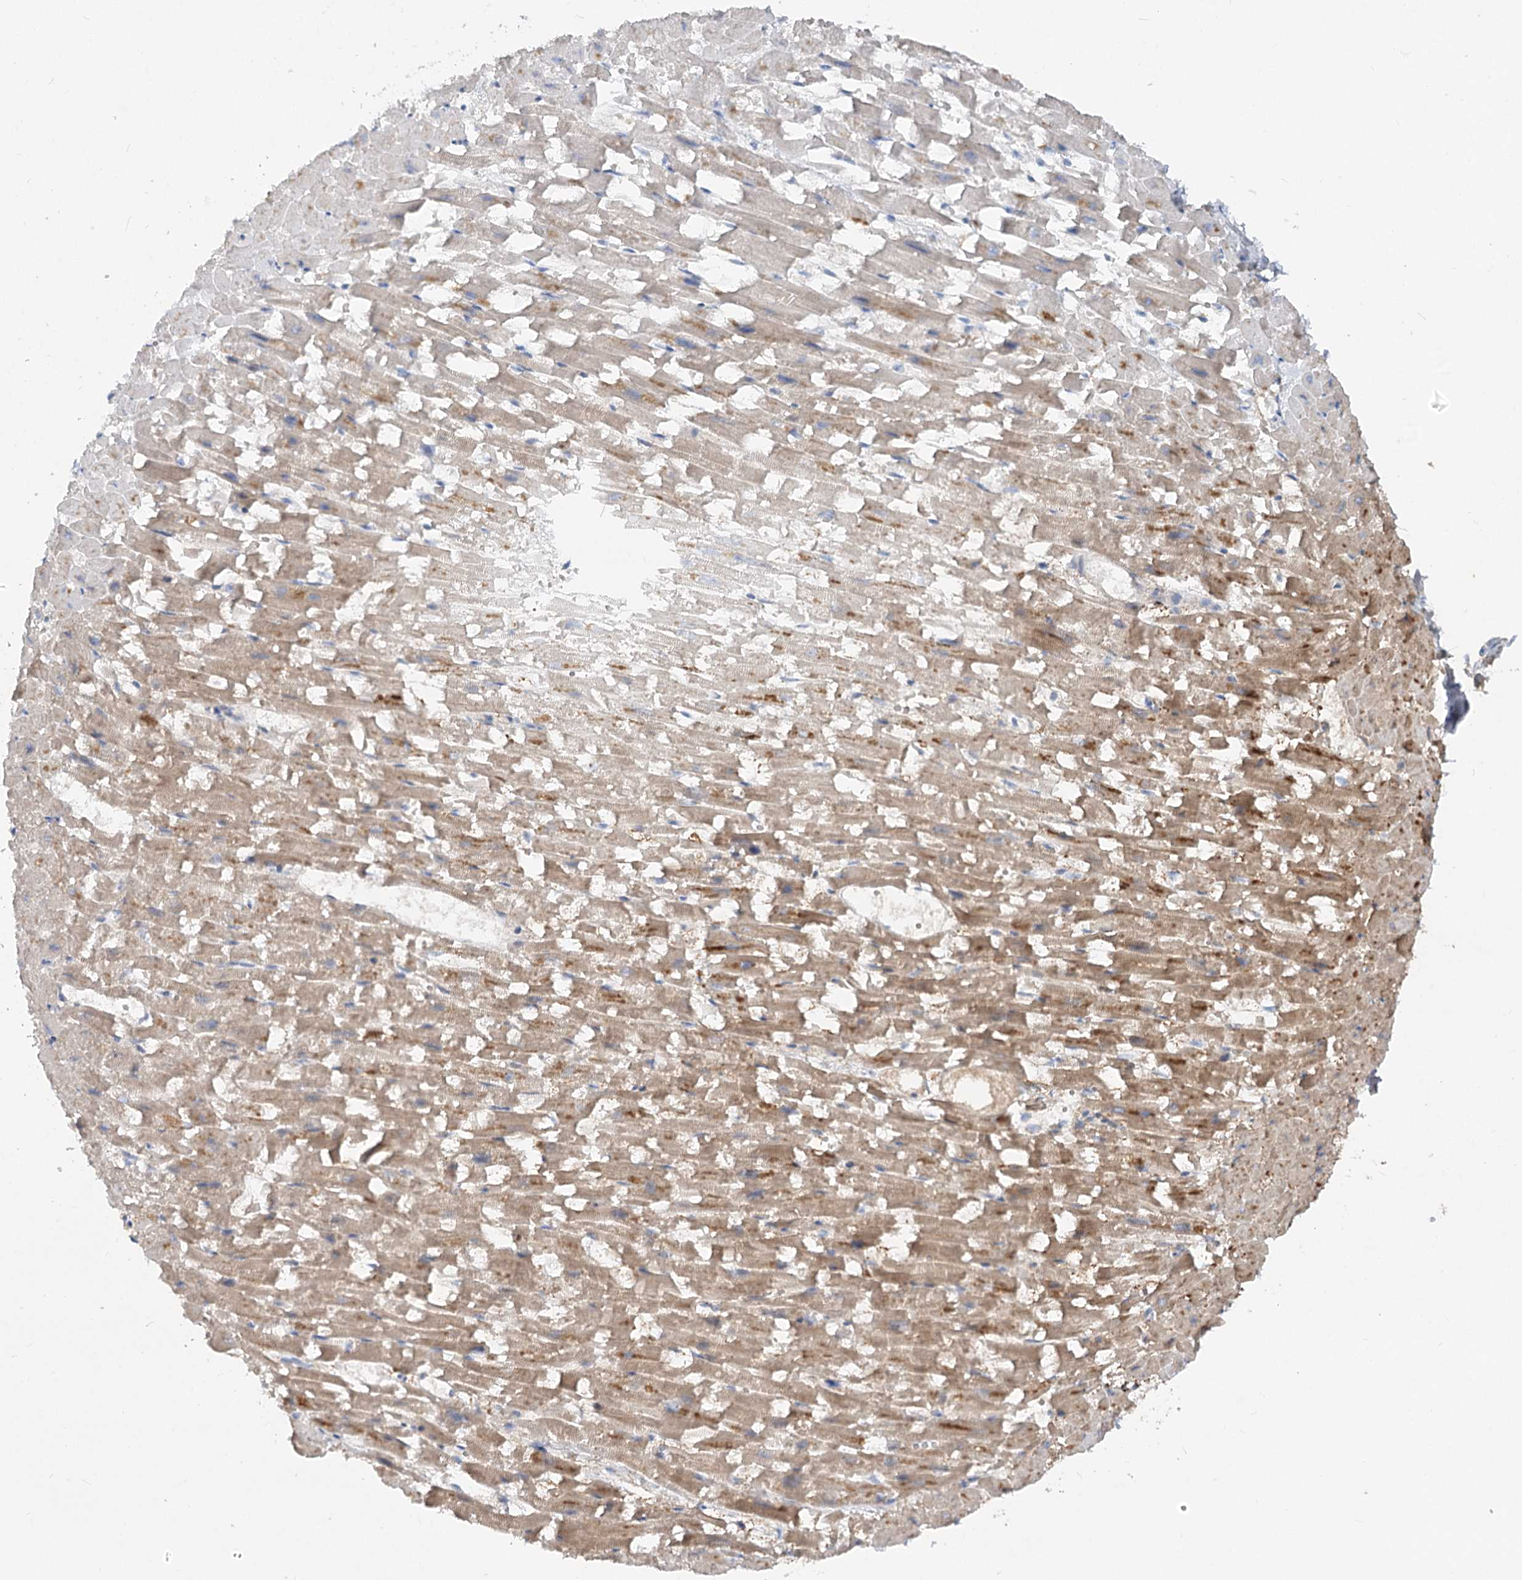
{"staining": {"intensity": "moderate", "quantity": ">75%", "location": "cytoplasmic/membranous"}, "tissue": "heart muscle", "cell_type": "Cardiomyocytes", "image_type": "normal", "snomed": [{"axis": "morphology", "description": "Normal tissue, NOS"}, {"axis": "topography", "description": "Heart"}], "caption": "Cardiomyocytes reveal medium levels of moderate cytoplasmic/membranous expression in about >75% of cells in benign human heart muscle.", "gene": "FGF19", "patient": {"sex": "female", "age": 64}}